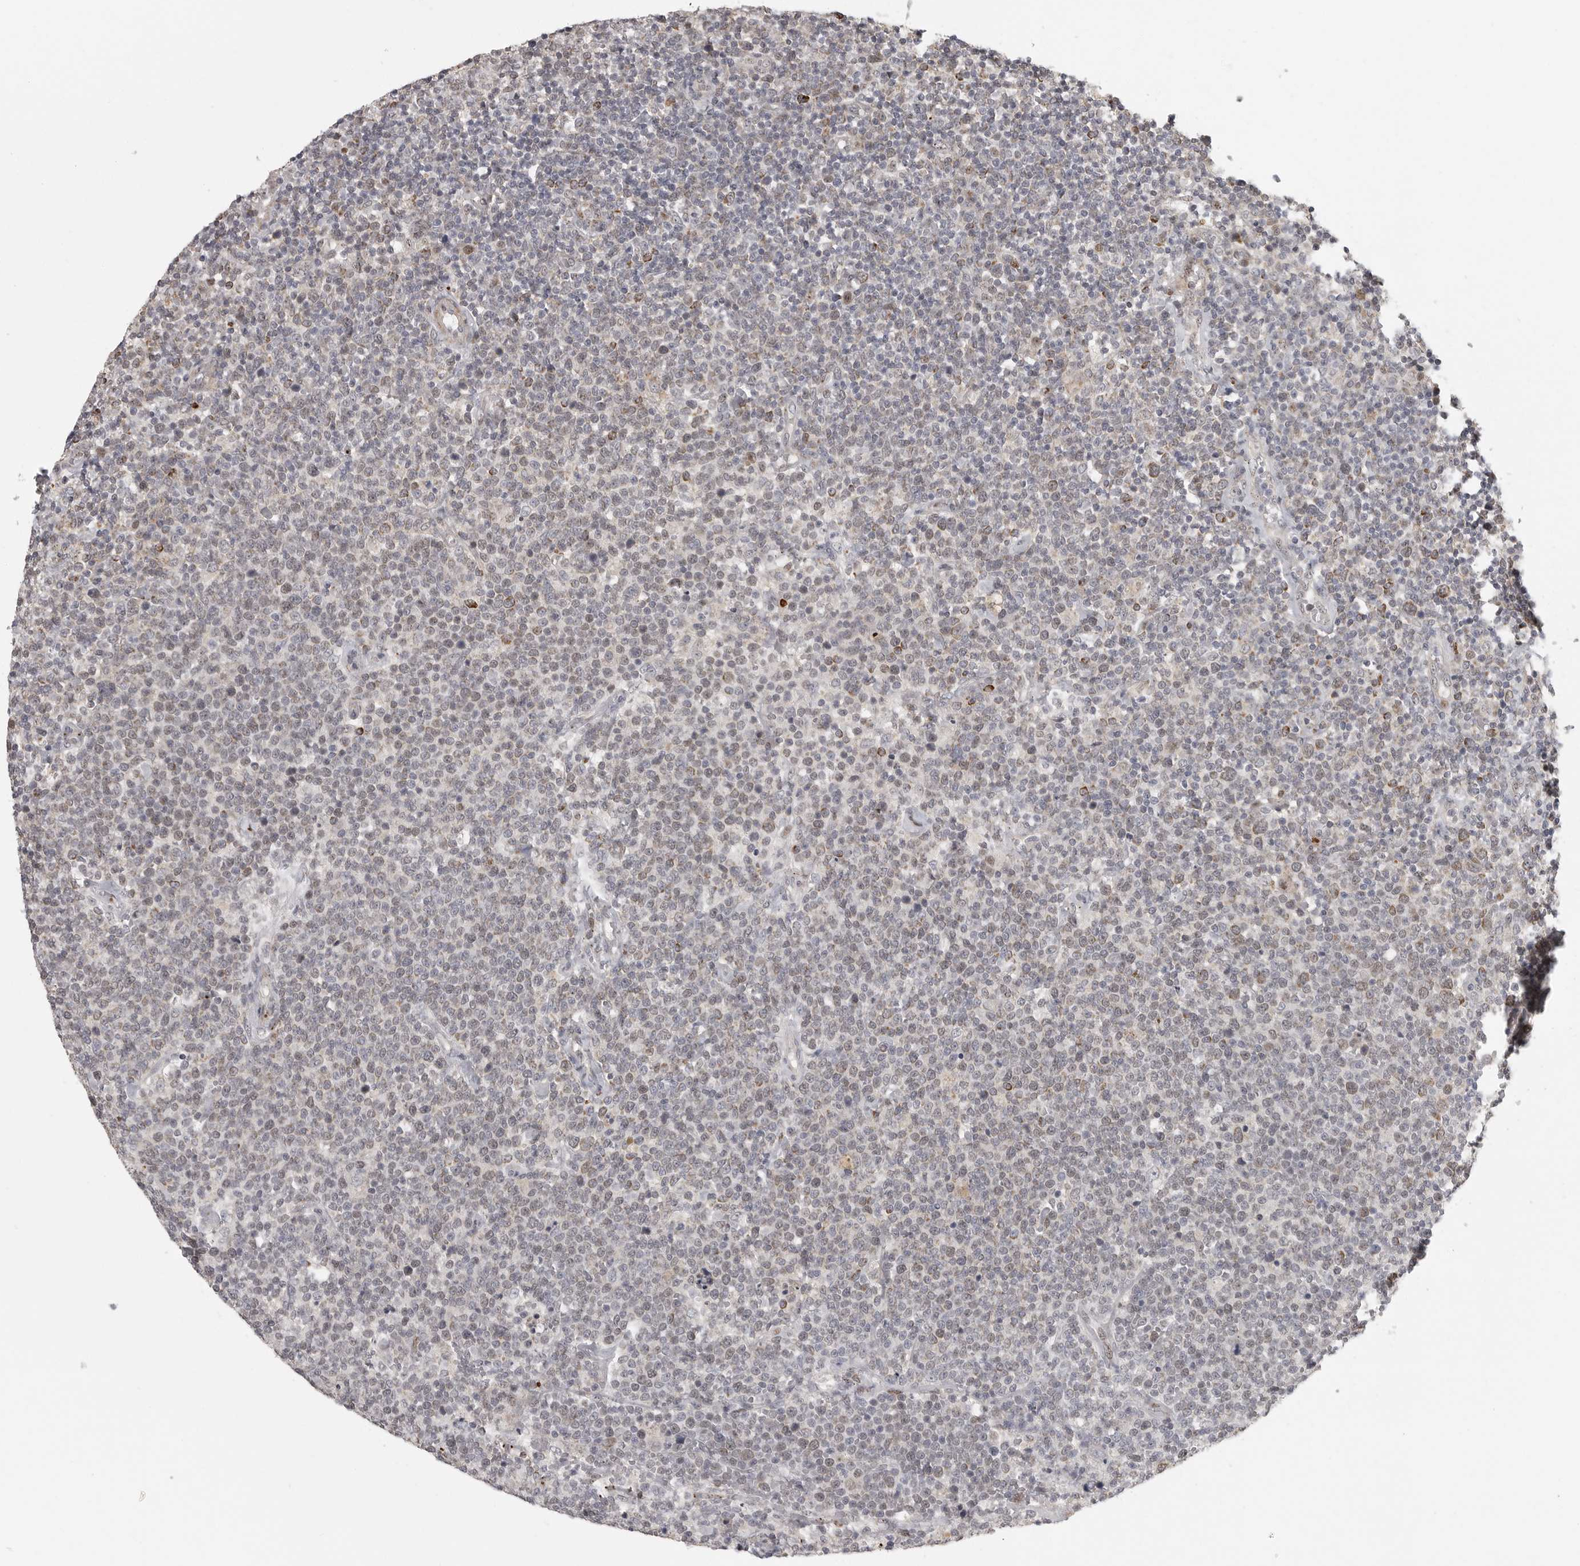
{"staining": {"intensity": "weak", "quantity": "<25%", "location": "cytoplasmic/membranous,nuclear"}, "tissue": "lymphoma", "cell_type": "Tumor cells", "image_type": "cancer", "snomed": [{"axis": "morphology", "description": "Malignant lymphoma, non-Hodgkin's type, High grade"}, {"axis": "topography", "description": "Lymph node"}], "caption": "This is an IHC image of high-grade malignant lymphoma, non-Hodgkin's type. There is no positivity in tumor cells.", "gene": "POLE2", "patient": {"sex": "male", "age": 61}}